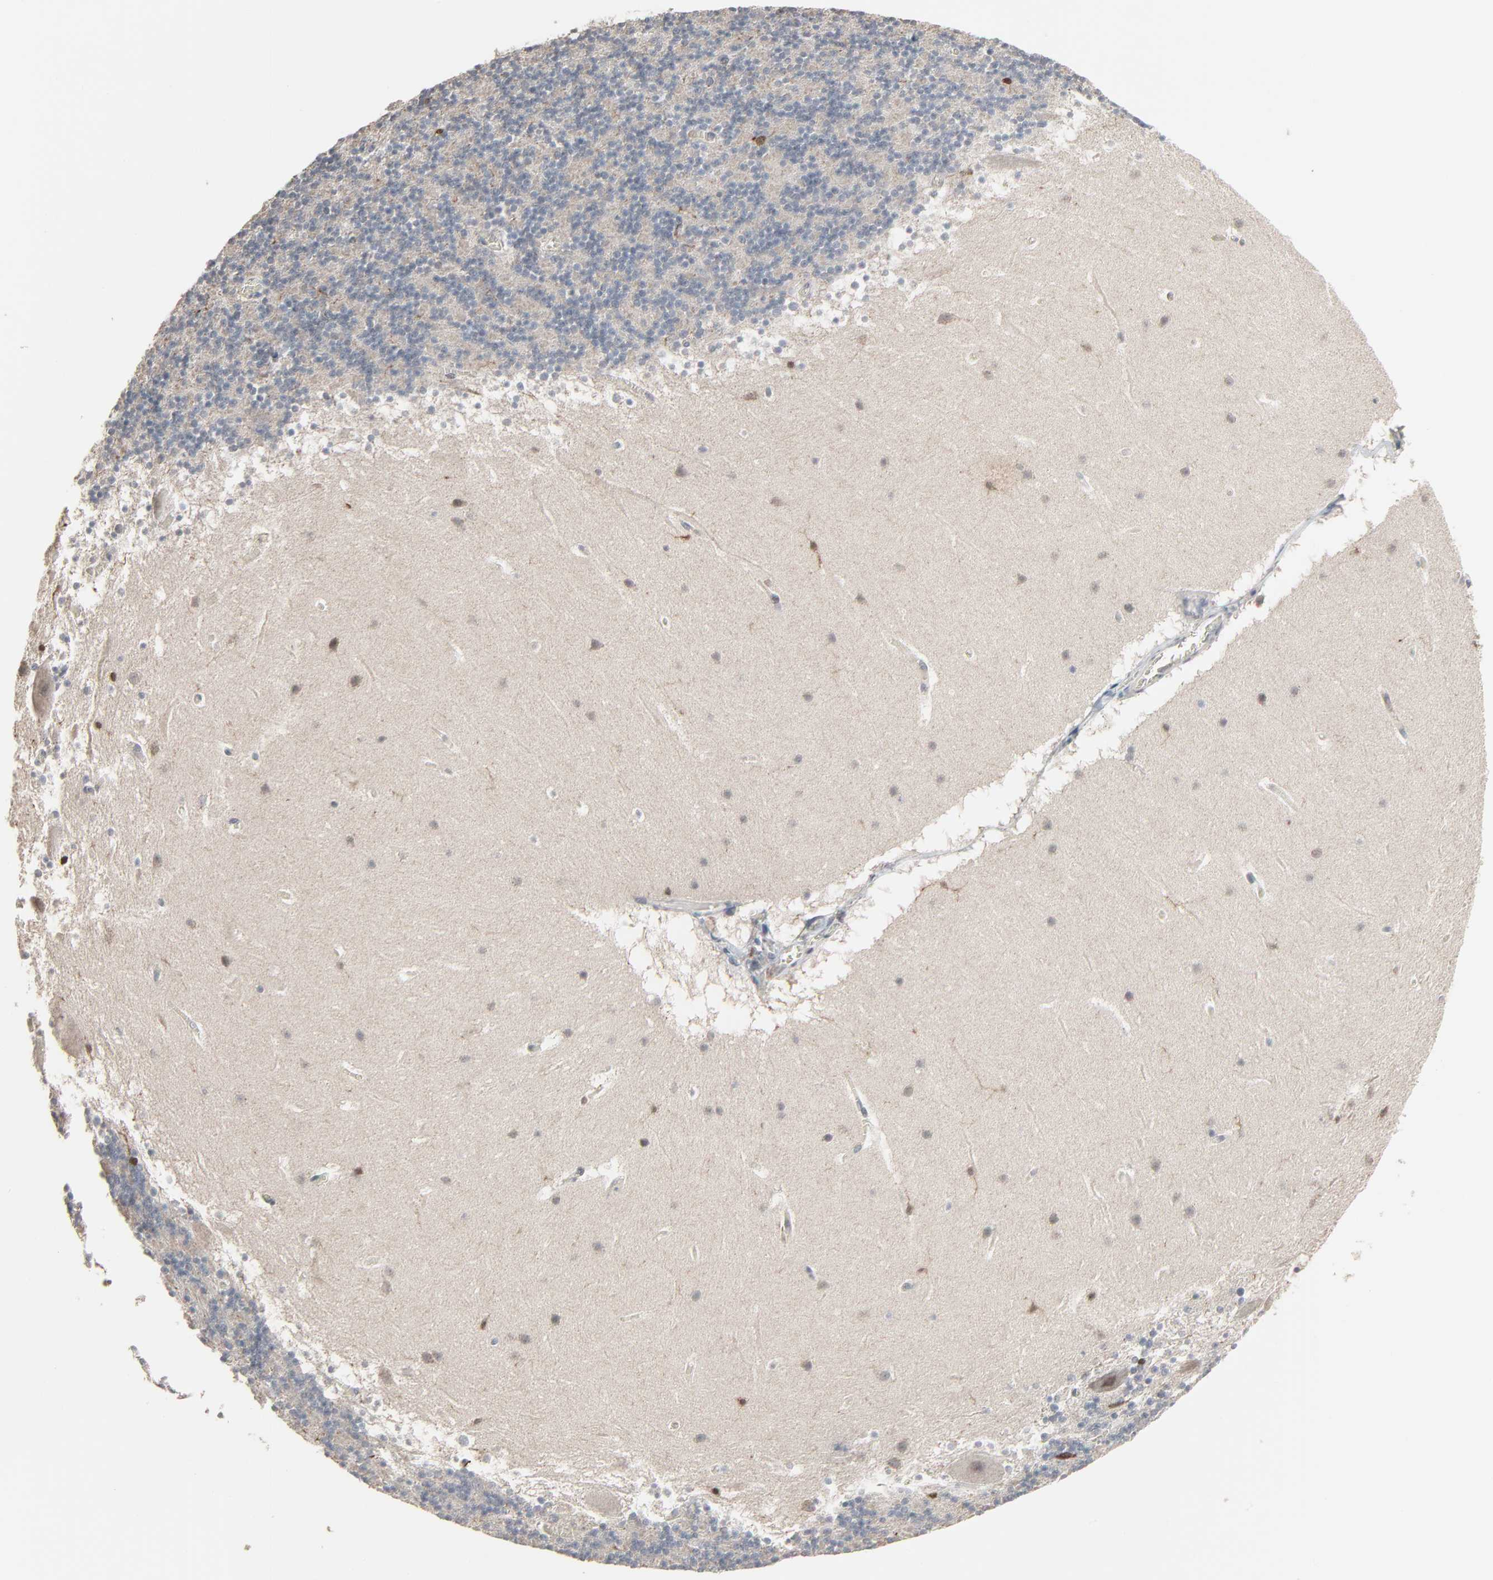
{"staining": {"intensity": "negative", "quantity": "none", "location": "none"}, "tissue": "cerebellum", "cell_type": "Cells in granular layer", "image_type": "normal", "snomed": [{"axis": "morphology", "description": "Normal tissue, NOS"}, {"axis": "topography", "description": "Cerebellum"}], "caption": "High power microscopy micrograph of an IHC photomicrograph of normal cerebellum, revealing no significant staining in cells in granular layer. Nuclei are stained in blue.", "gene": "DOCK8", "patient": {"sex": "male", "age": 45}}